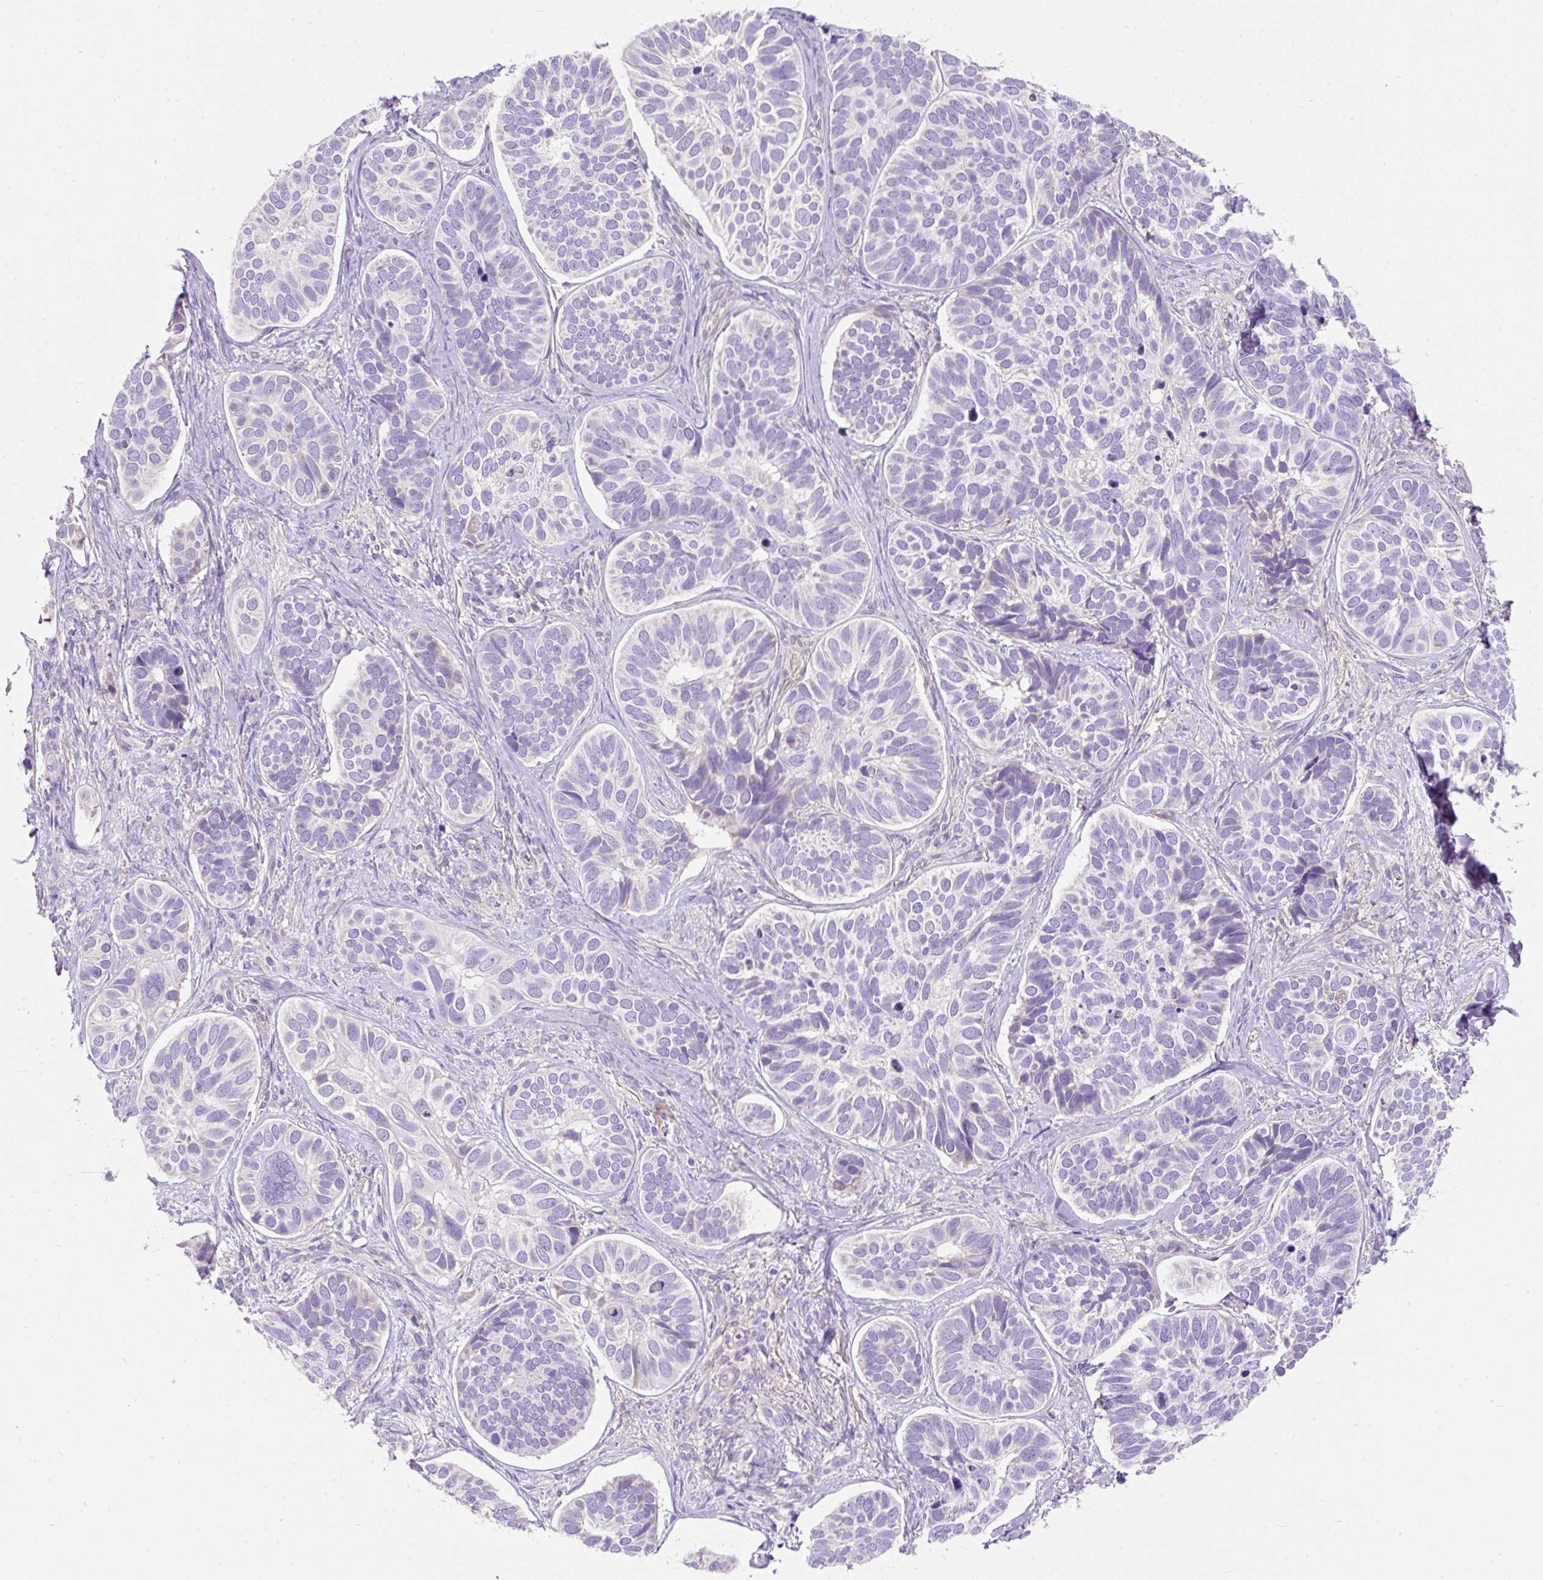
{"staining": {"intensity": "negative", "quantity": "none", "location": "none"}, "tissue": "skin cancer", "cell_type": "Tumor cells", "image_type": "cancer", "snomed": [{"axis": "morphology", "description": "Basal cell carcinoma"}, {"axis": "topography", "description": "Skin"}], "caption": "Tumor cells show no significant protein staining in basal cell carcinoma (skin).", "gene": "SUSD5", "patient": {"sex": "male", "age": 62}}